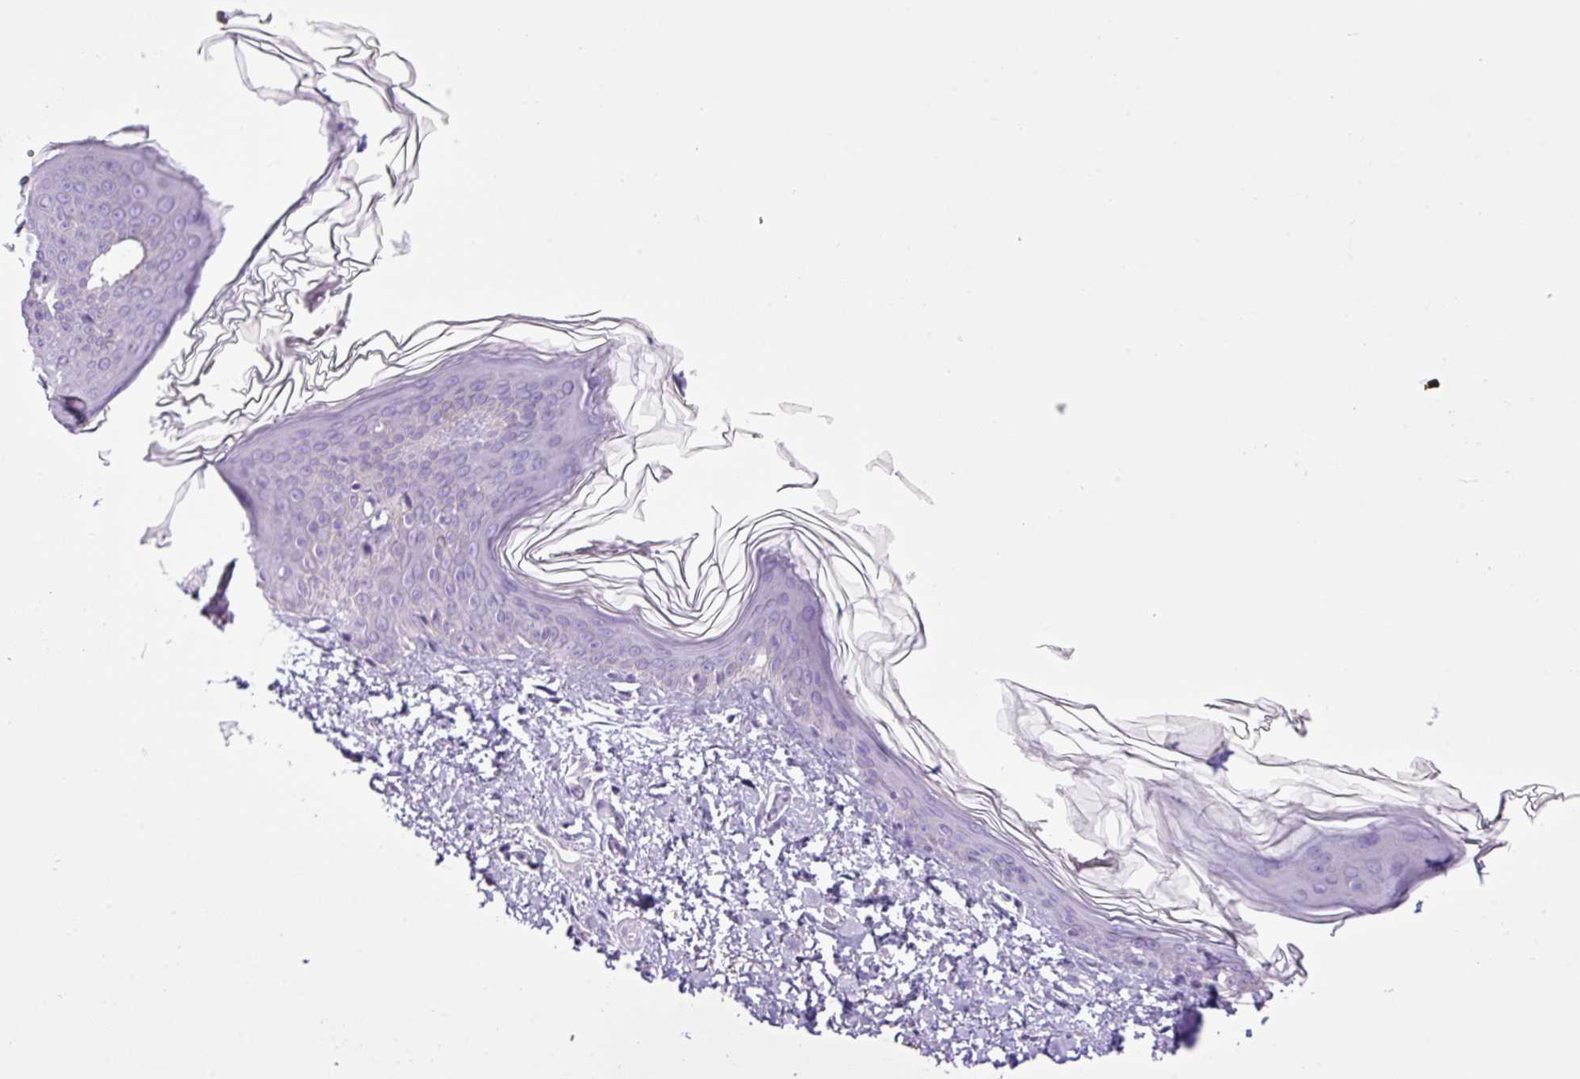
{"staining": {"intensity": "negative", "quantity": "none", "location": "none"}, "tissue": "skin", "cell_type": "Fibroblasts", "image_type": "normal", "snomed": [{"axis": "morphology", "description": "Normal tissue, NOS"}, {"axis": "topography", "description": "Skin"}], "caption": "DAB (3,3'-diaminobenzidine) immunohistochemical staining of normal human skin shows no significant expression in fibroblasts.", "gene": "CYSTM1", "patient": {"sex": "female", "age": 41}}